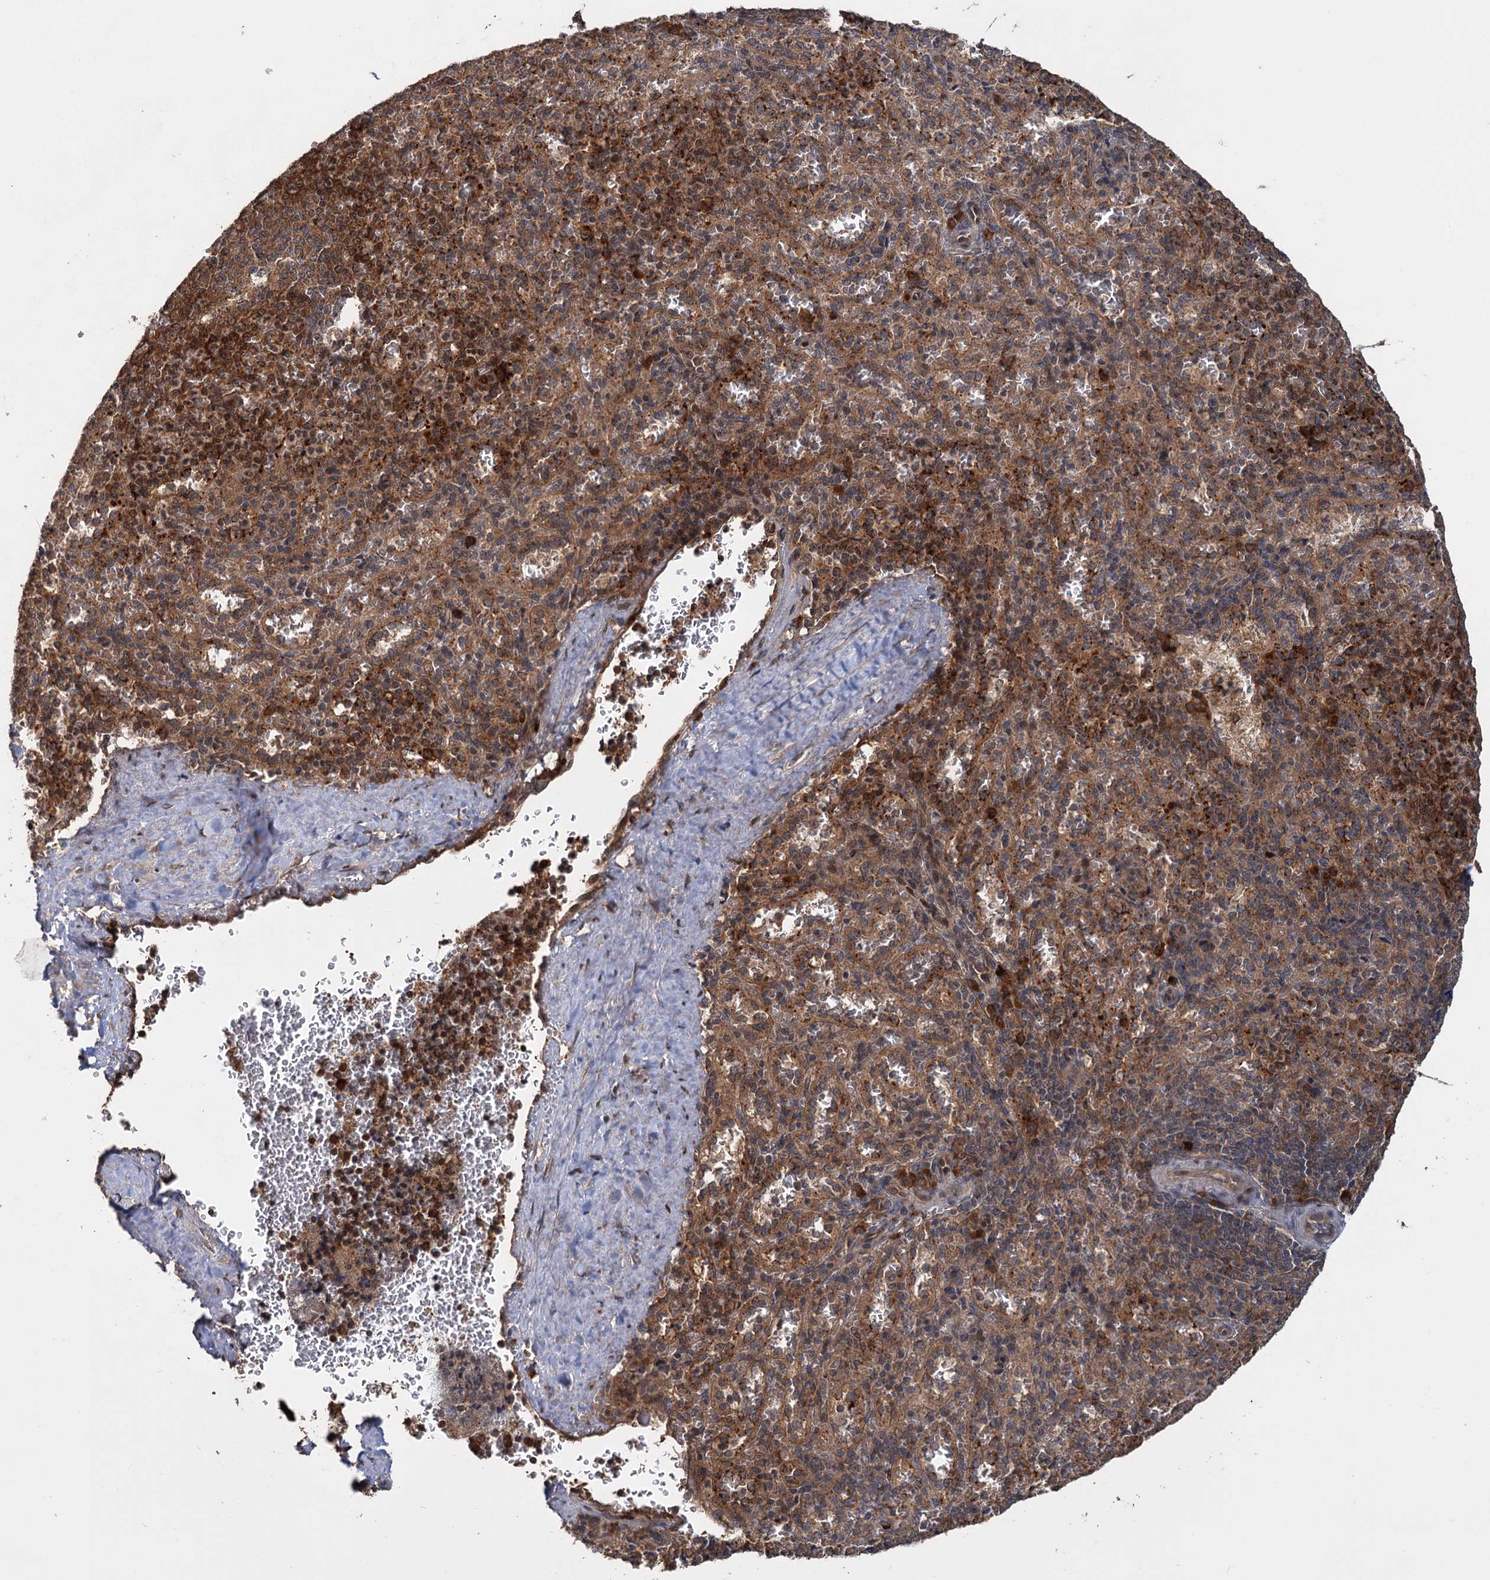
{"staining": {"intensity": "strong", "quantity": "25%-75%", "location": "cytoplasmic/membranous"}, "tissue": "spleen", "cell_type": "Cells in red pulp", "image_type": "normal", "snomed": [{"axis": "morphology", "description": "Normal tissue, NOS"}, {"axis": "topography", "description": "Spleen"}], "caption": "Brown immunohistochemical staining in normal human spleen shows strong cytoplasmic/membranous positivity in approximately 25%-75% of cells in red pulp.", "gene": "KANSL2", "patient": {"sex": "female", "age": 21}}